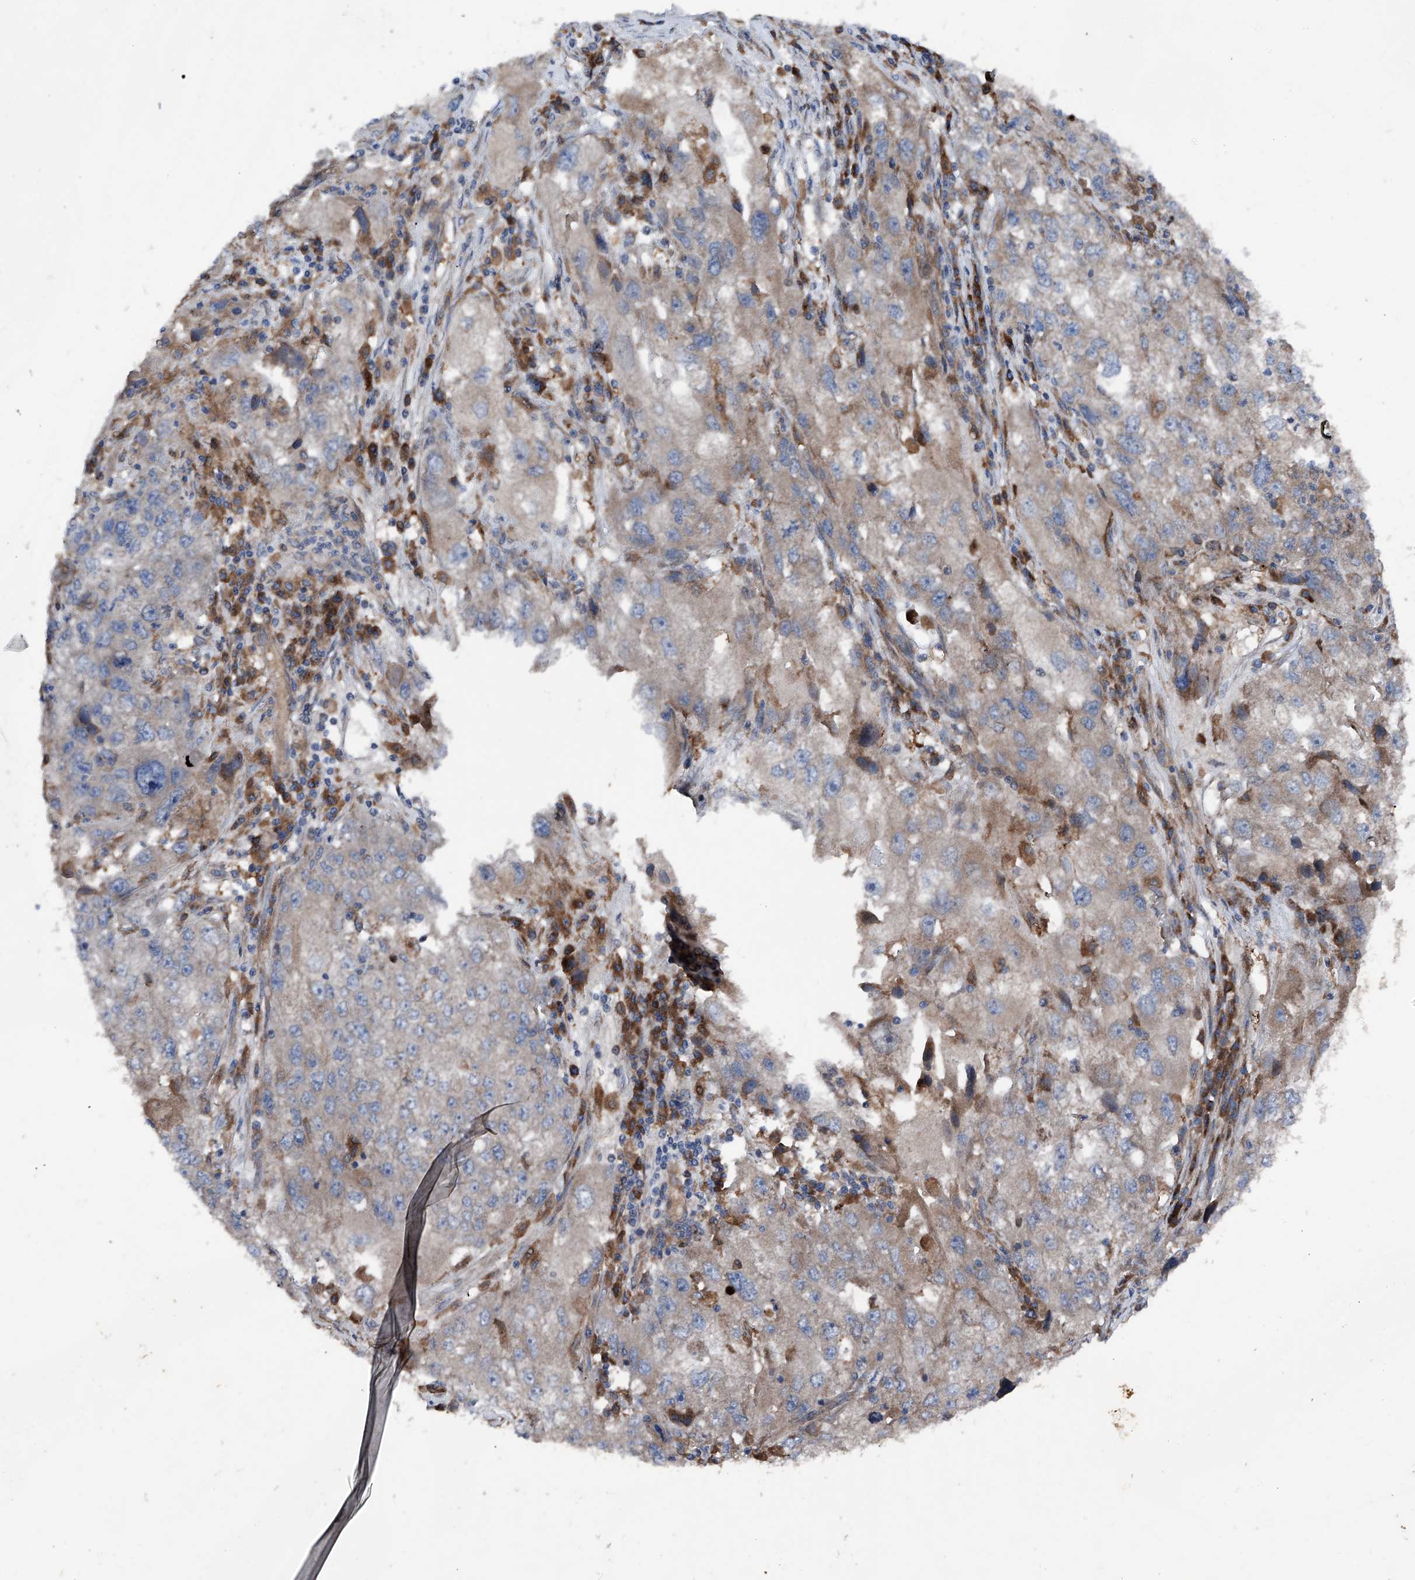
{"staining": {"intensity": "weak", "quantity": ">75%", "location": "cytoplasmic/membranous"}, "tissue": "endometrial cancer", "cell_type": "Tumor cells", "image_type": "cancer", "snomed": [{"axis": "morphology", "description": "Adenocarcinoma, NOS"}, {"axis": "topography", "description": "Endometrium"}], "caption": "Immunohistochemistry (IHC) histopathology image of endometrial cancer (adenocarcinoma) stained for a protein (brown), which reveals low levels of weak cytoplasmic/membranous positivity in about >75% of tumor cells.", "gene": "DAD1", "patient": {"sex": "female", "age": 49}}